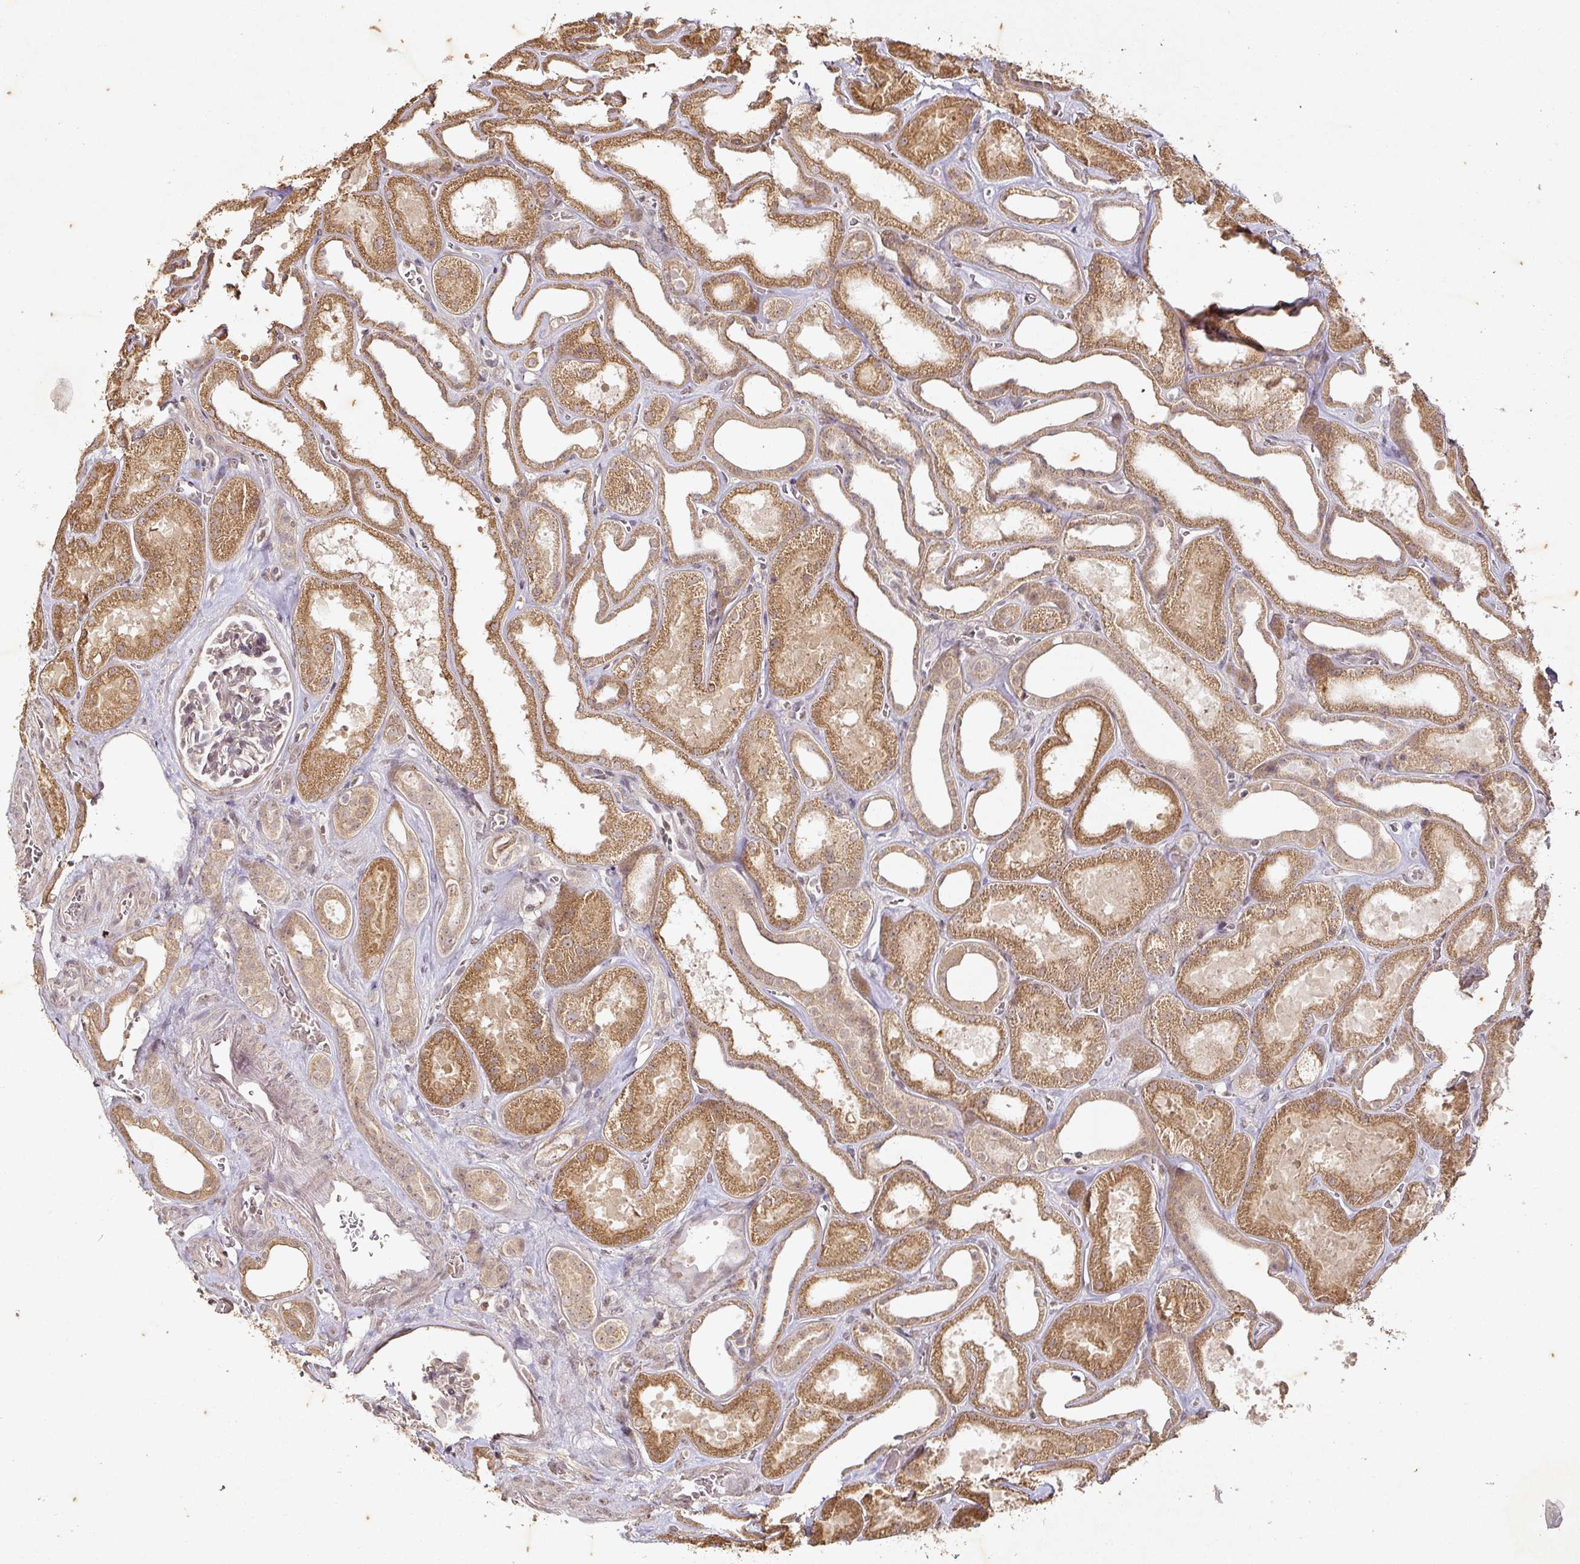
{"staining": {"intensity": "weak", "quantity": "<25%", "location": "cytoplasmic/membranous"}, "tissue": "kidney", "cell_type": "Cells in glomeruli", "image_type": "normal", "snomed": [{"axis": "morphology", "description": "Normal tissue, NOS"}, {"axis": "morphology", "description": "Adenocarcinoma, NOS"}, {"axis": "topography", "description": "Kidney"}], "caption": "This is an IHC micrograph of normal kidney. There is no expression in cells in glomeruli.", "gene": "CAPN5", "patient": {"sex": "female", "age": 68}}